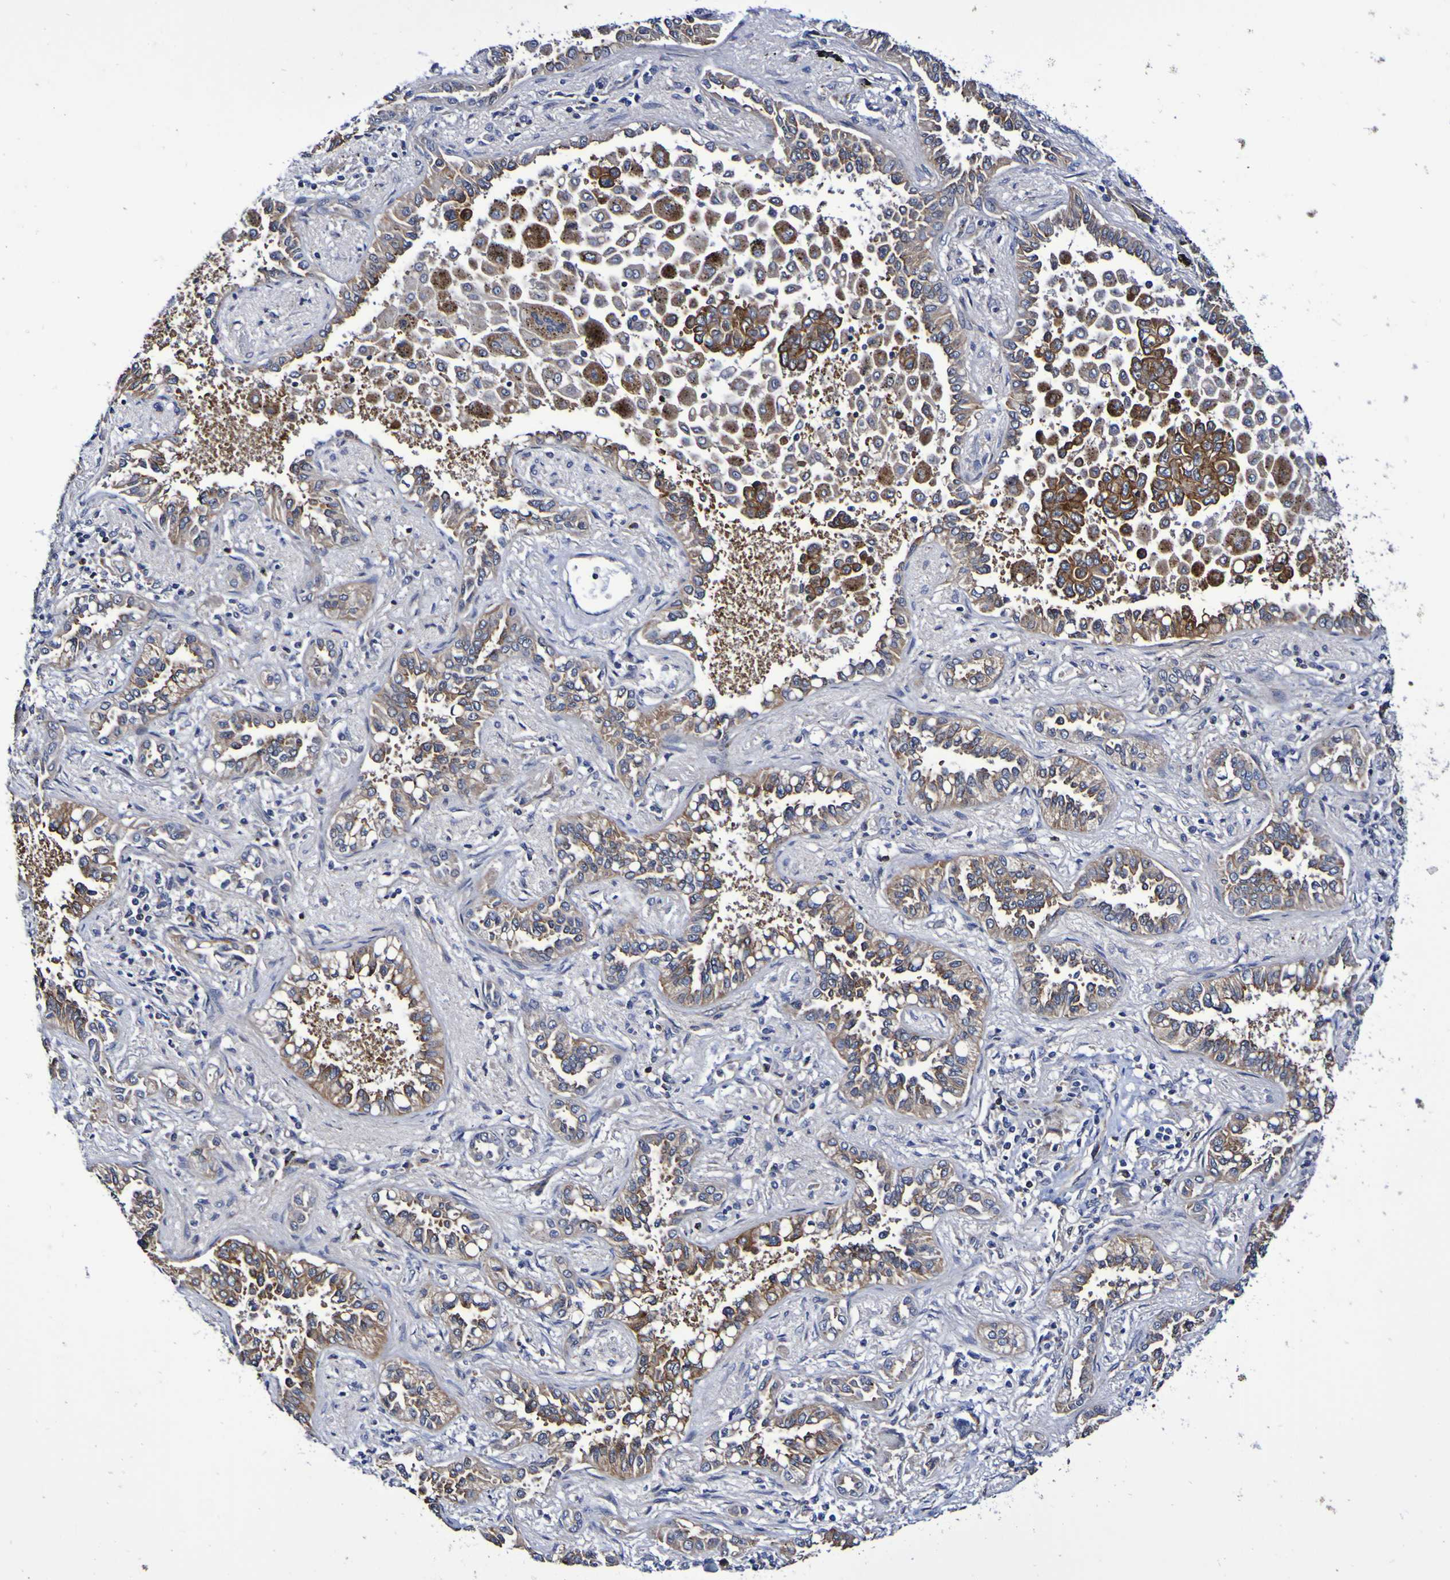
{"staining": {"intensity": "moderate", "quantity": ">75%", "location": "cytoplasmic/membranous"}, "tissue": "lung cancer", "cell_type": "Tumor cells", "image_type": "cancer", "snomed": [{"axis": "morphology", "description": "Normal tissue, NOS"}, {"axis": "morphology", "description": "Adenocarcinoma, NOS"}, {"axis": "topography", "description": "Lung"}], "caption": "A photomicrograph of human lung cancer (adenocarcinoma) stained for a protein reveals moderate cytoplasmic/membranous brown staining in tumor cells.", "gene": "GJB1", "patient": {"sex": "male", "age": 59}}